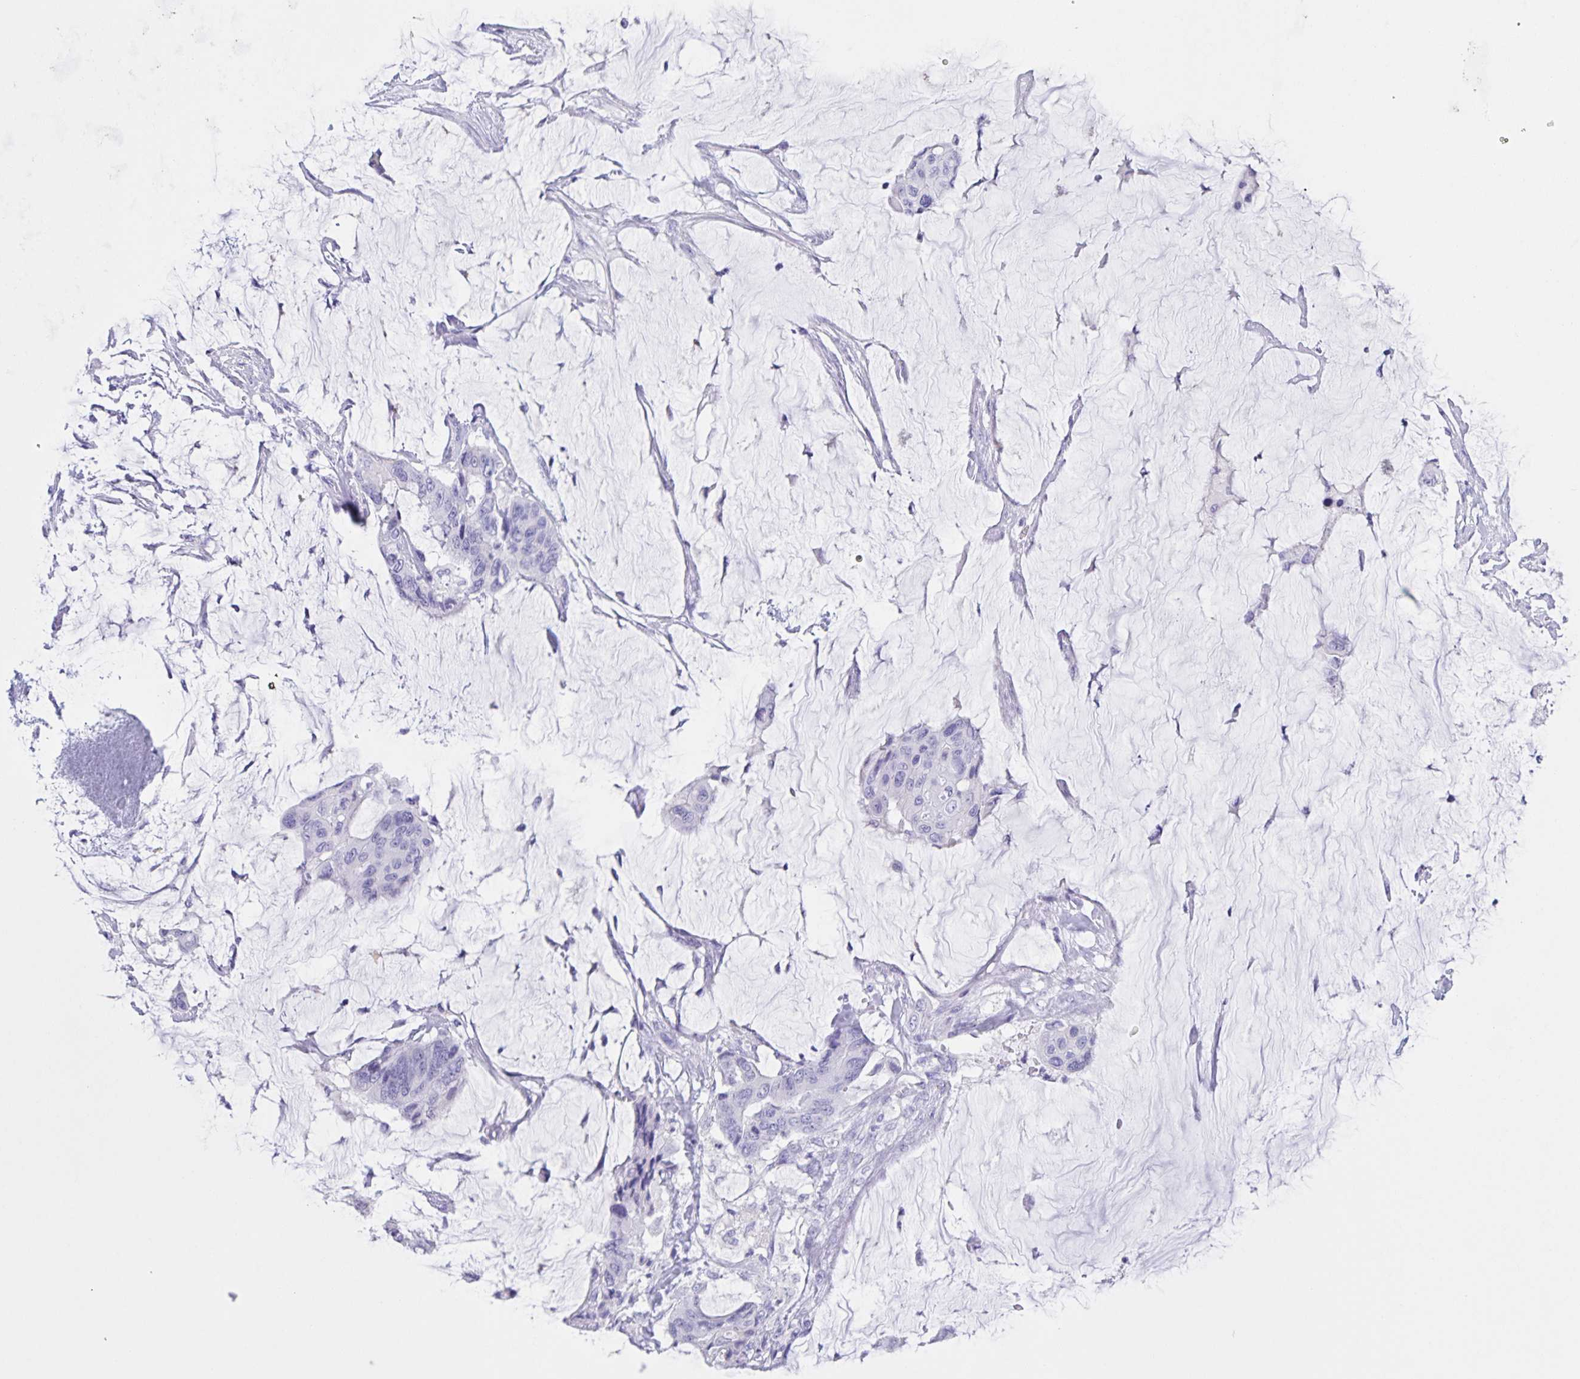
{"staining": {"intensity": "negative", "quantity": "none", "location": "none"}, "tissue": "colorectal cancer", "cell_type": "Tumor cells", "image_type": "cancer", "snomed": [{"axis": "morphology", "description": "Adenocarcinoma, NOS"}, {"axis": "topography", "description": "Rectum"}], "caption": "Tumor cells are negative for brown protein staining in adenocarcinoma (colorectal).", "gene": "TGIF2LX", "patient": {"sex": "female", "age": 59}}